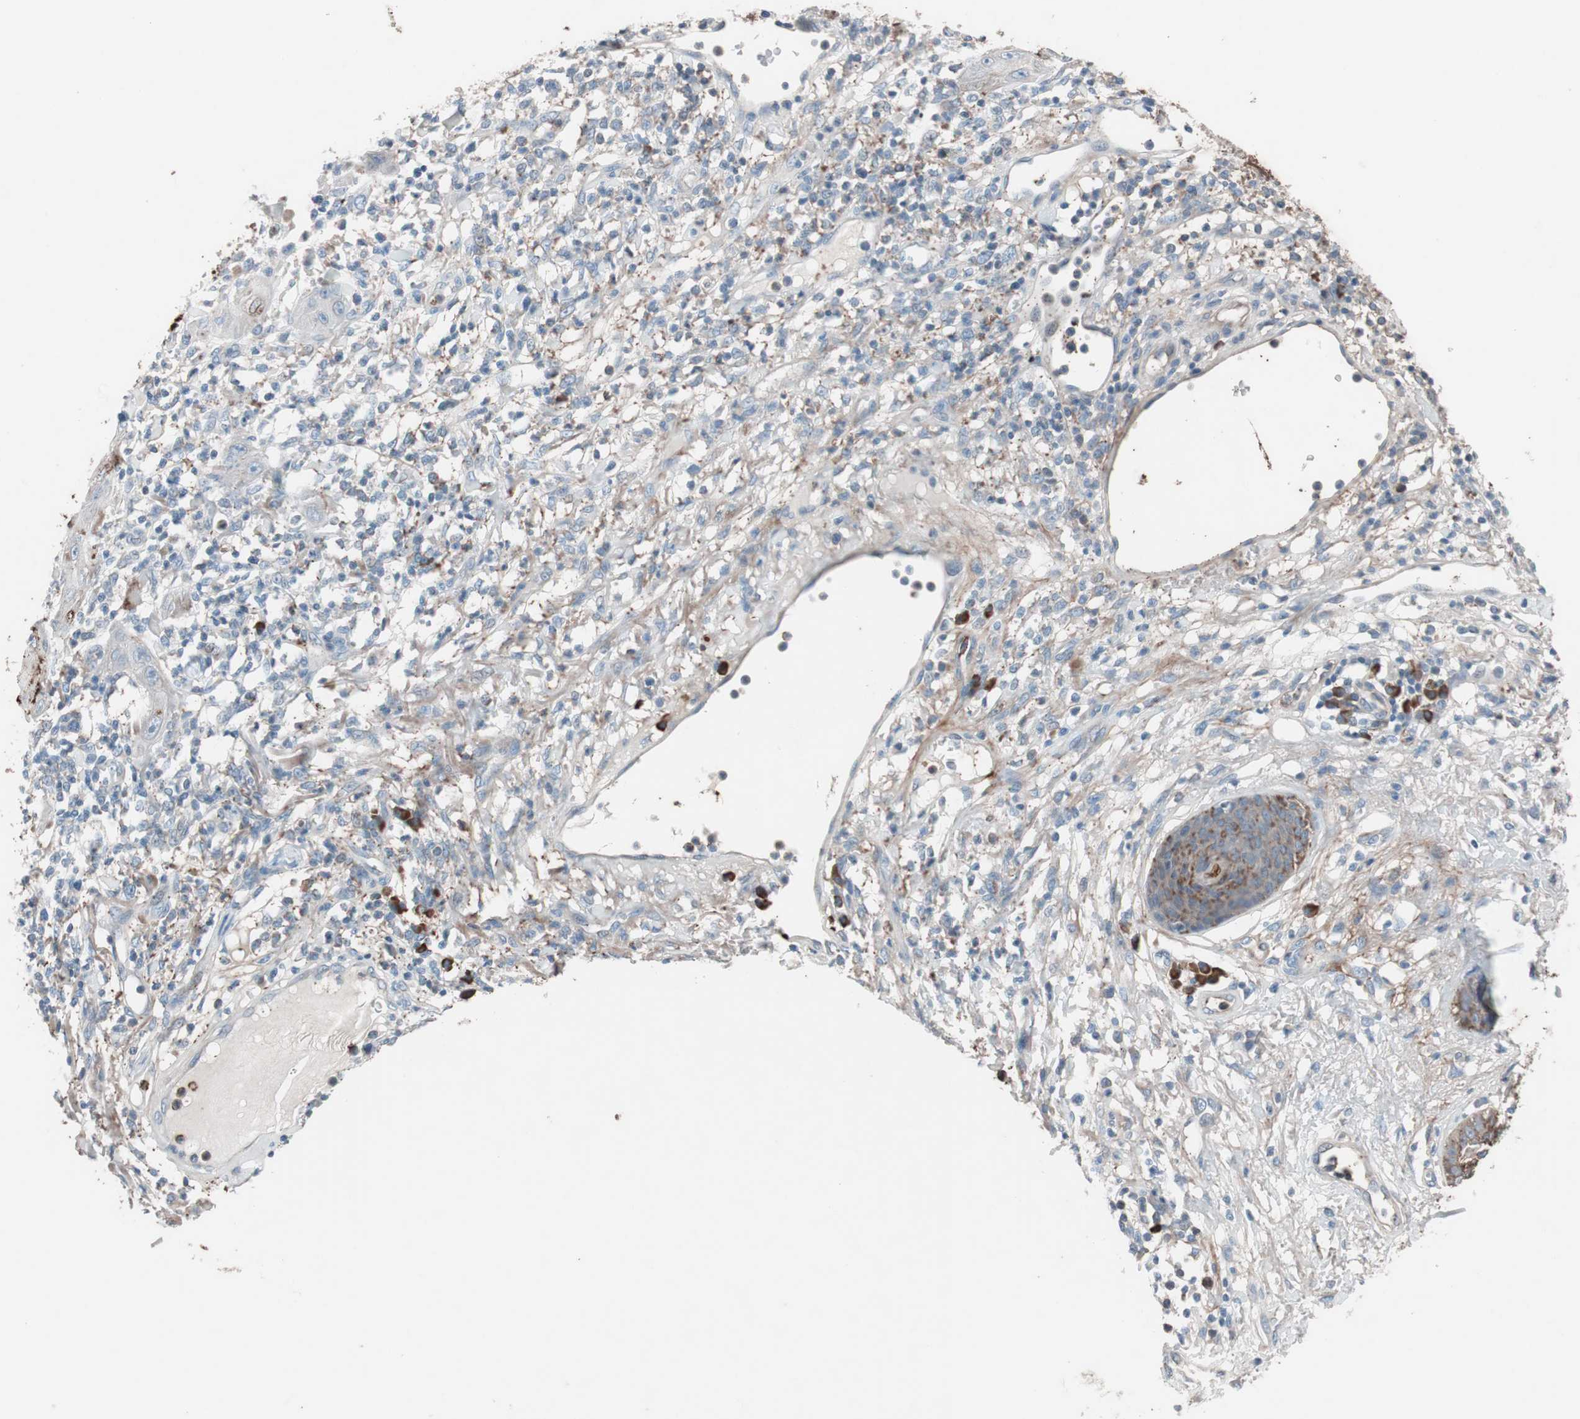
{"staining": {"intensity": "moderate", "quantity": "<25%", "location": "cytoplasmic/membranous"}, "tissue": "skin cancer", "cell_type": "Tumor cells", "image_type": "cancer", "snomed": [{"axis": "morphology", "description": "Squamous cell carcinoma, NOS"}, {"axis": "topography", "description": "Skin"}], "caption": "Human squamous cell carcinoma (skin) stained for a protein (brown) shows moderate cytoplasmic/membranous positive positivity in about <25% of tumor cells.", "gene": "GRB7", "patient": {"sex": "female", "age": 78}}